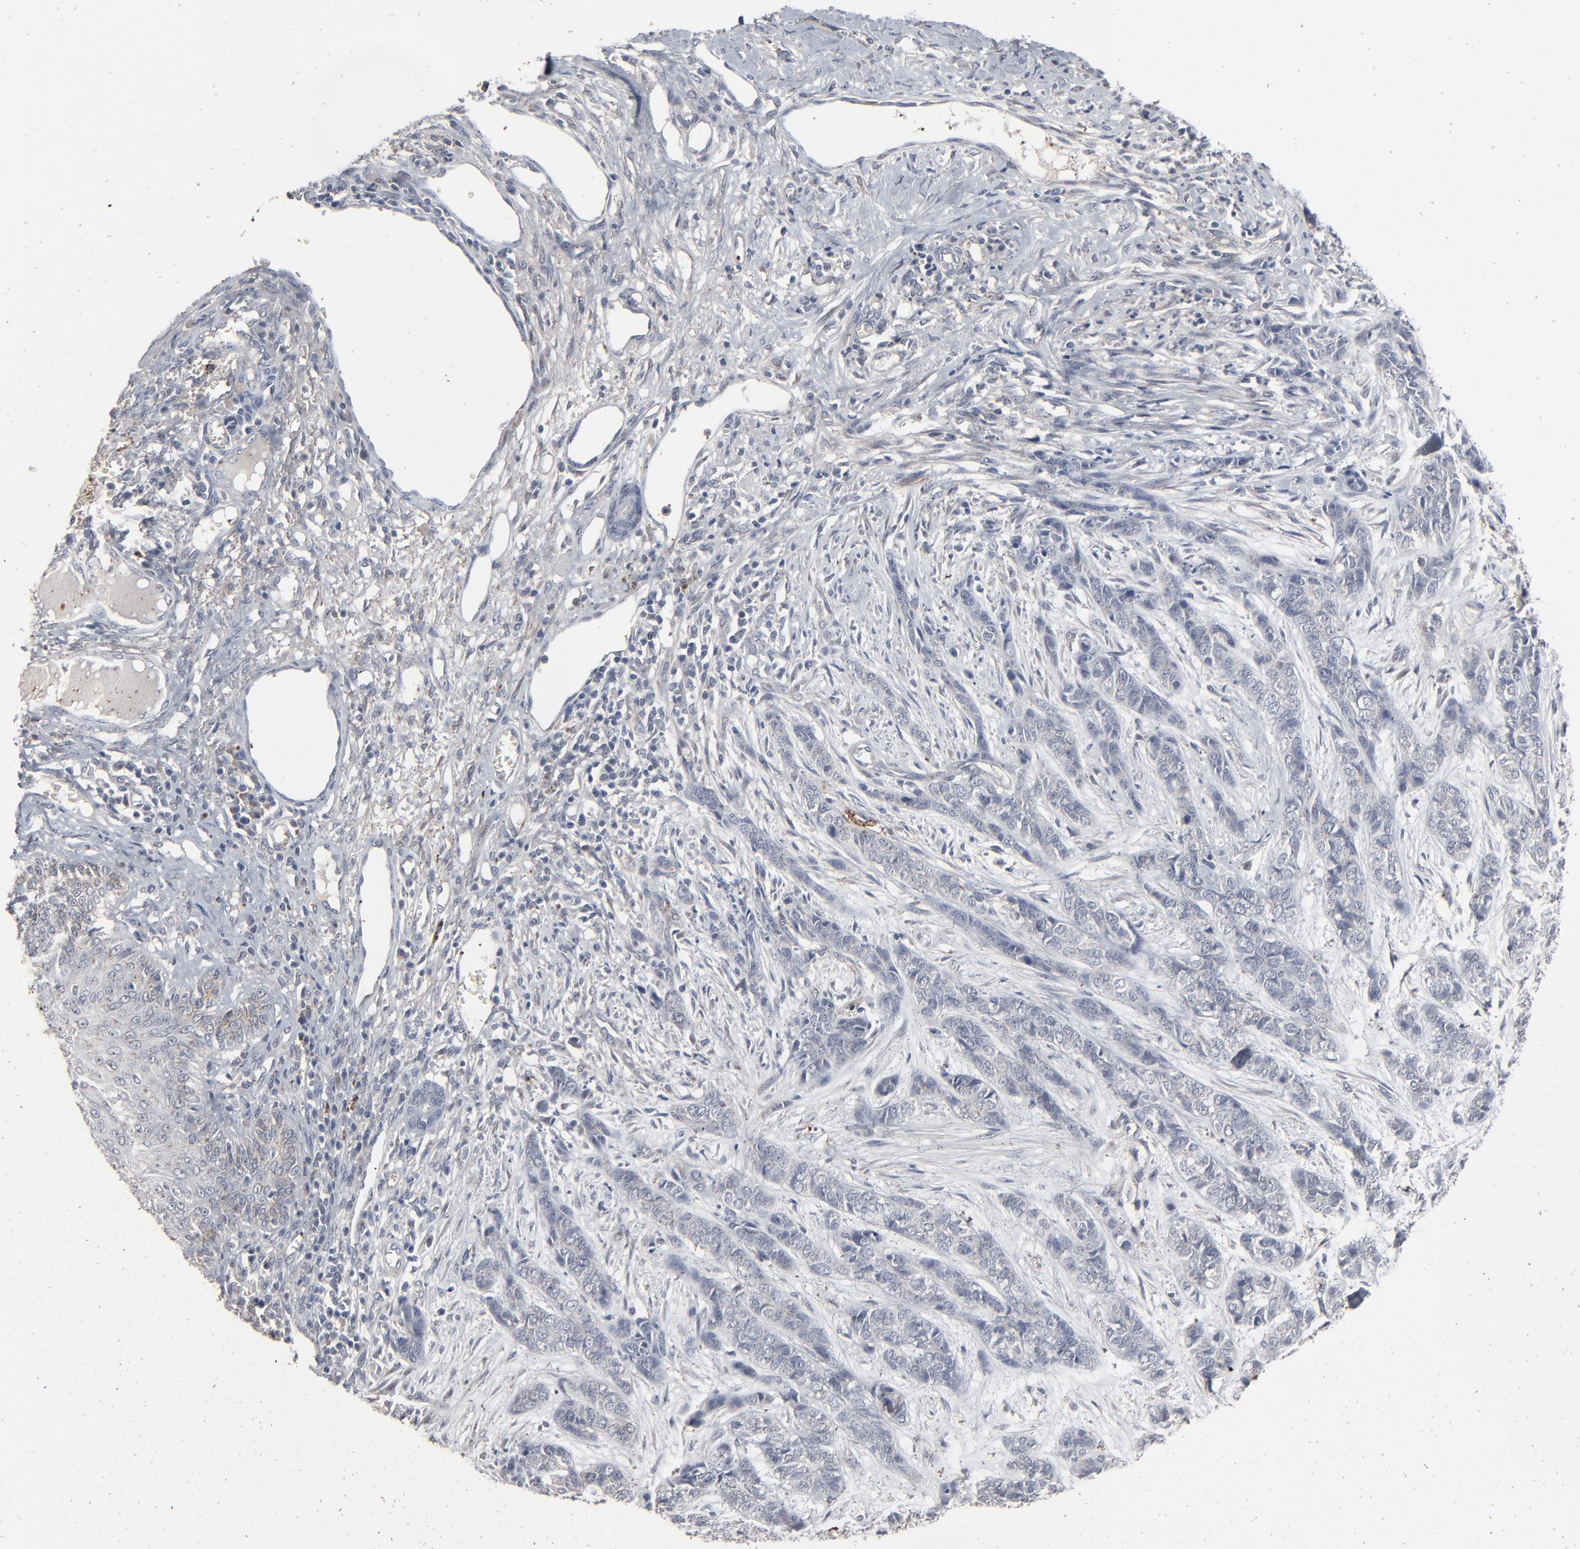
{"staining": {"intensity": "negative", "quantity": "none", "location": "none"}, "tissue": "skin cancer", "cell_type": "Tumor cells", "image_type": "cancer", "snomed": [{"axis": "morphology", "description": "Basal cell carcinoma"}, {"axis": "topography", "description": "Skin"}], "caption": "This is a image of immunohistochemistry (IHC) staining of basal cell carcinoma (skin), which shows no expression in tumor cells.", "gene": "JAM3", "patient": {"sex": "female", "age": 64}}